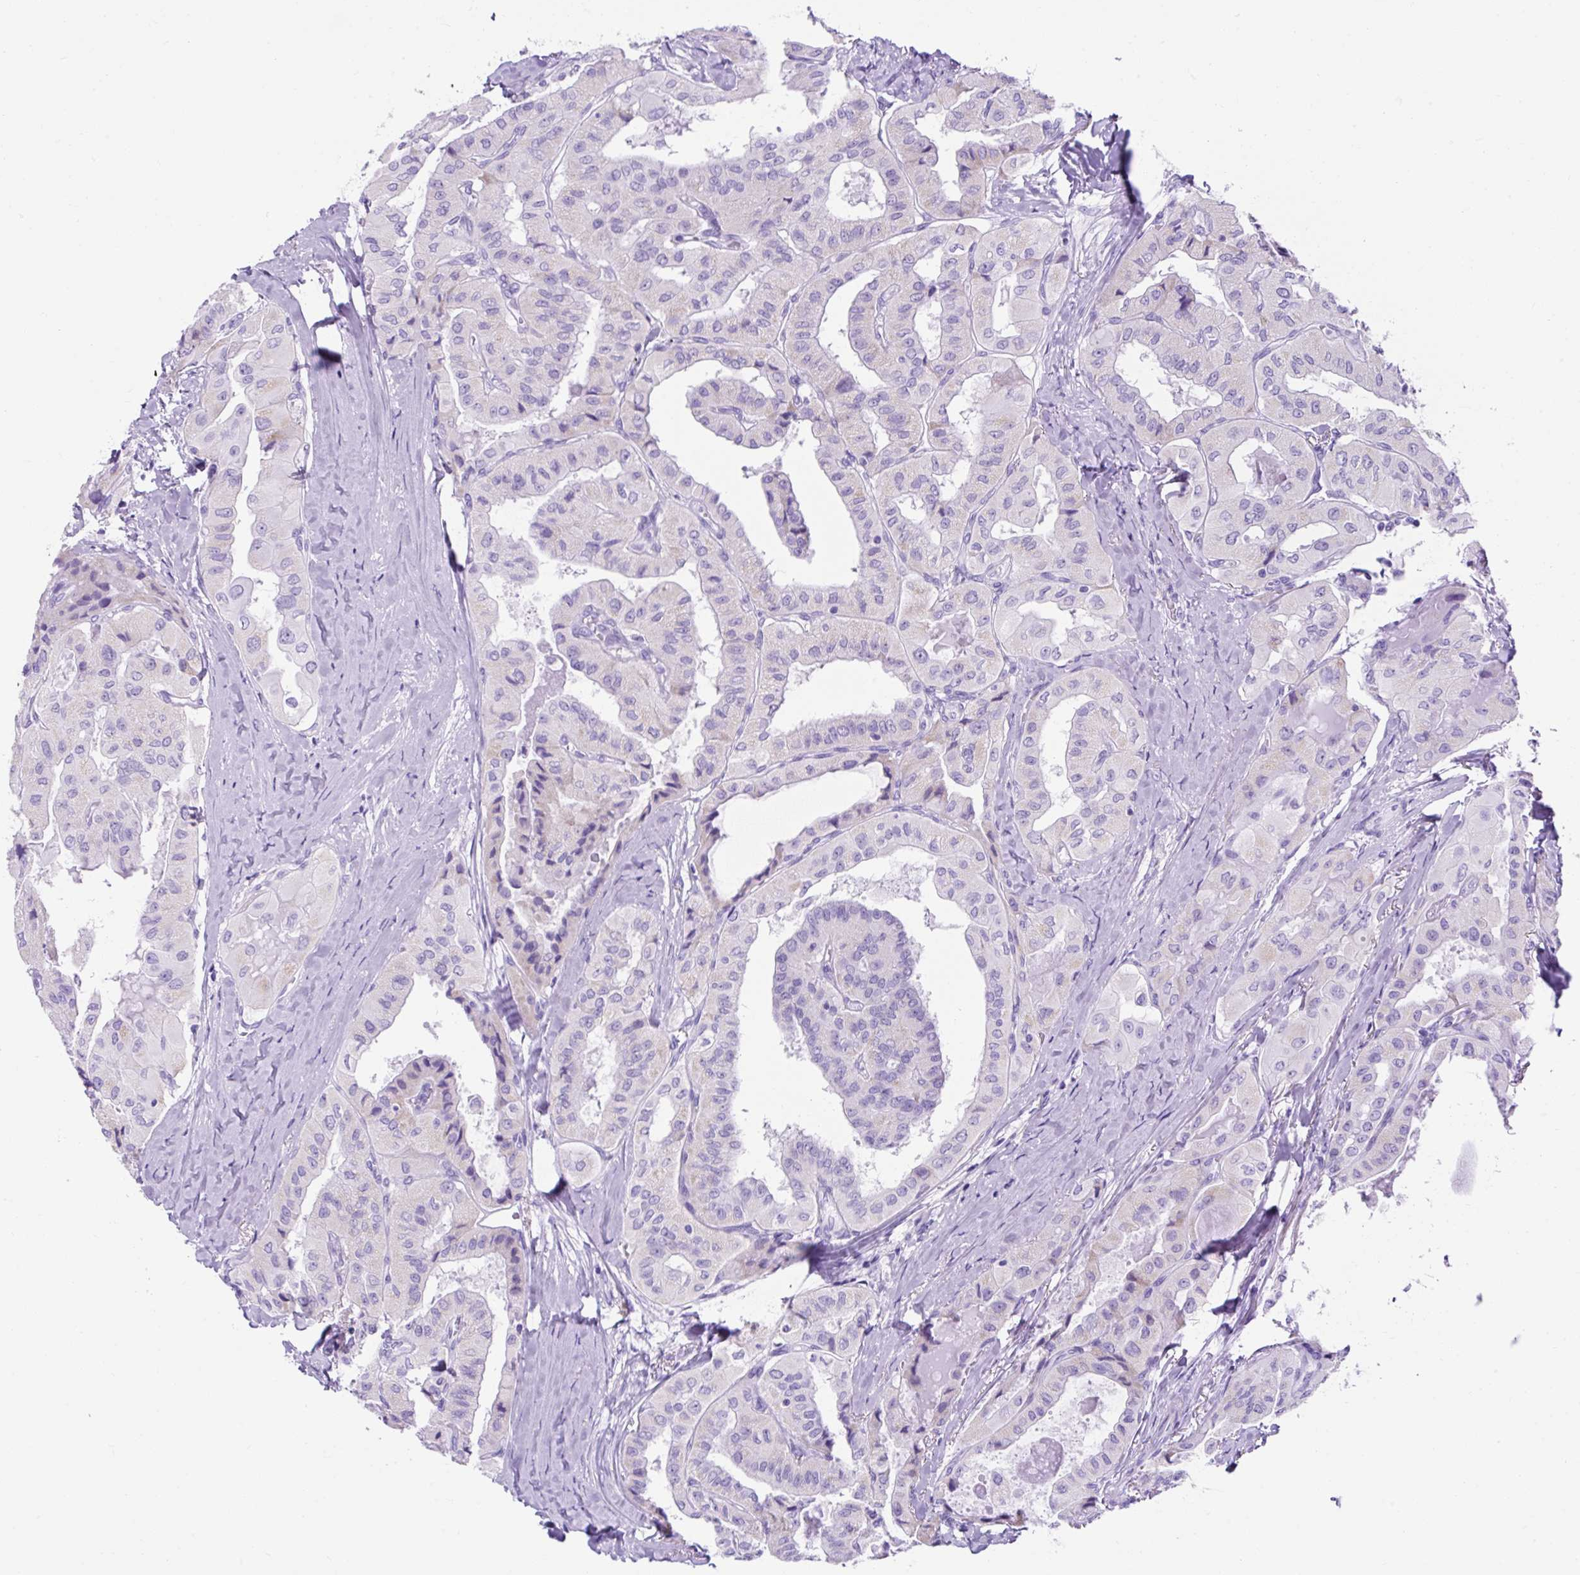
{"staining": {"intensity": "negative", "quantity": "none", "location": "none"}, "tissue": "thyroid cancer", "cell_type": "Tumor cells", "image_type": "cancer", "snomed": [{"axis": "morphology", "description": "Normal tissue, NOS"}, {"axis": "morphology", "description": "Papillary adenocarcinoma, NOS"}, {"axis": "topography", "description": "Thyroid gland"}], "caption": "This photomicrograph is of thyroid cancer stained with IHC to label a protein in brown with the nuclei are counter-stained blue. There is no staining in tumor cells.", "gene": "KRT12", "patient": {"sex": "female", "age": 59}}